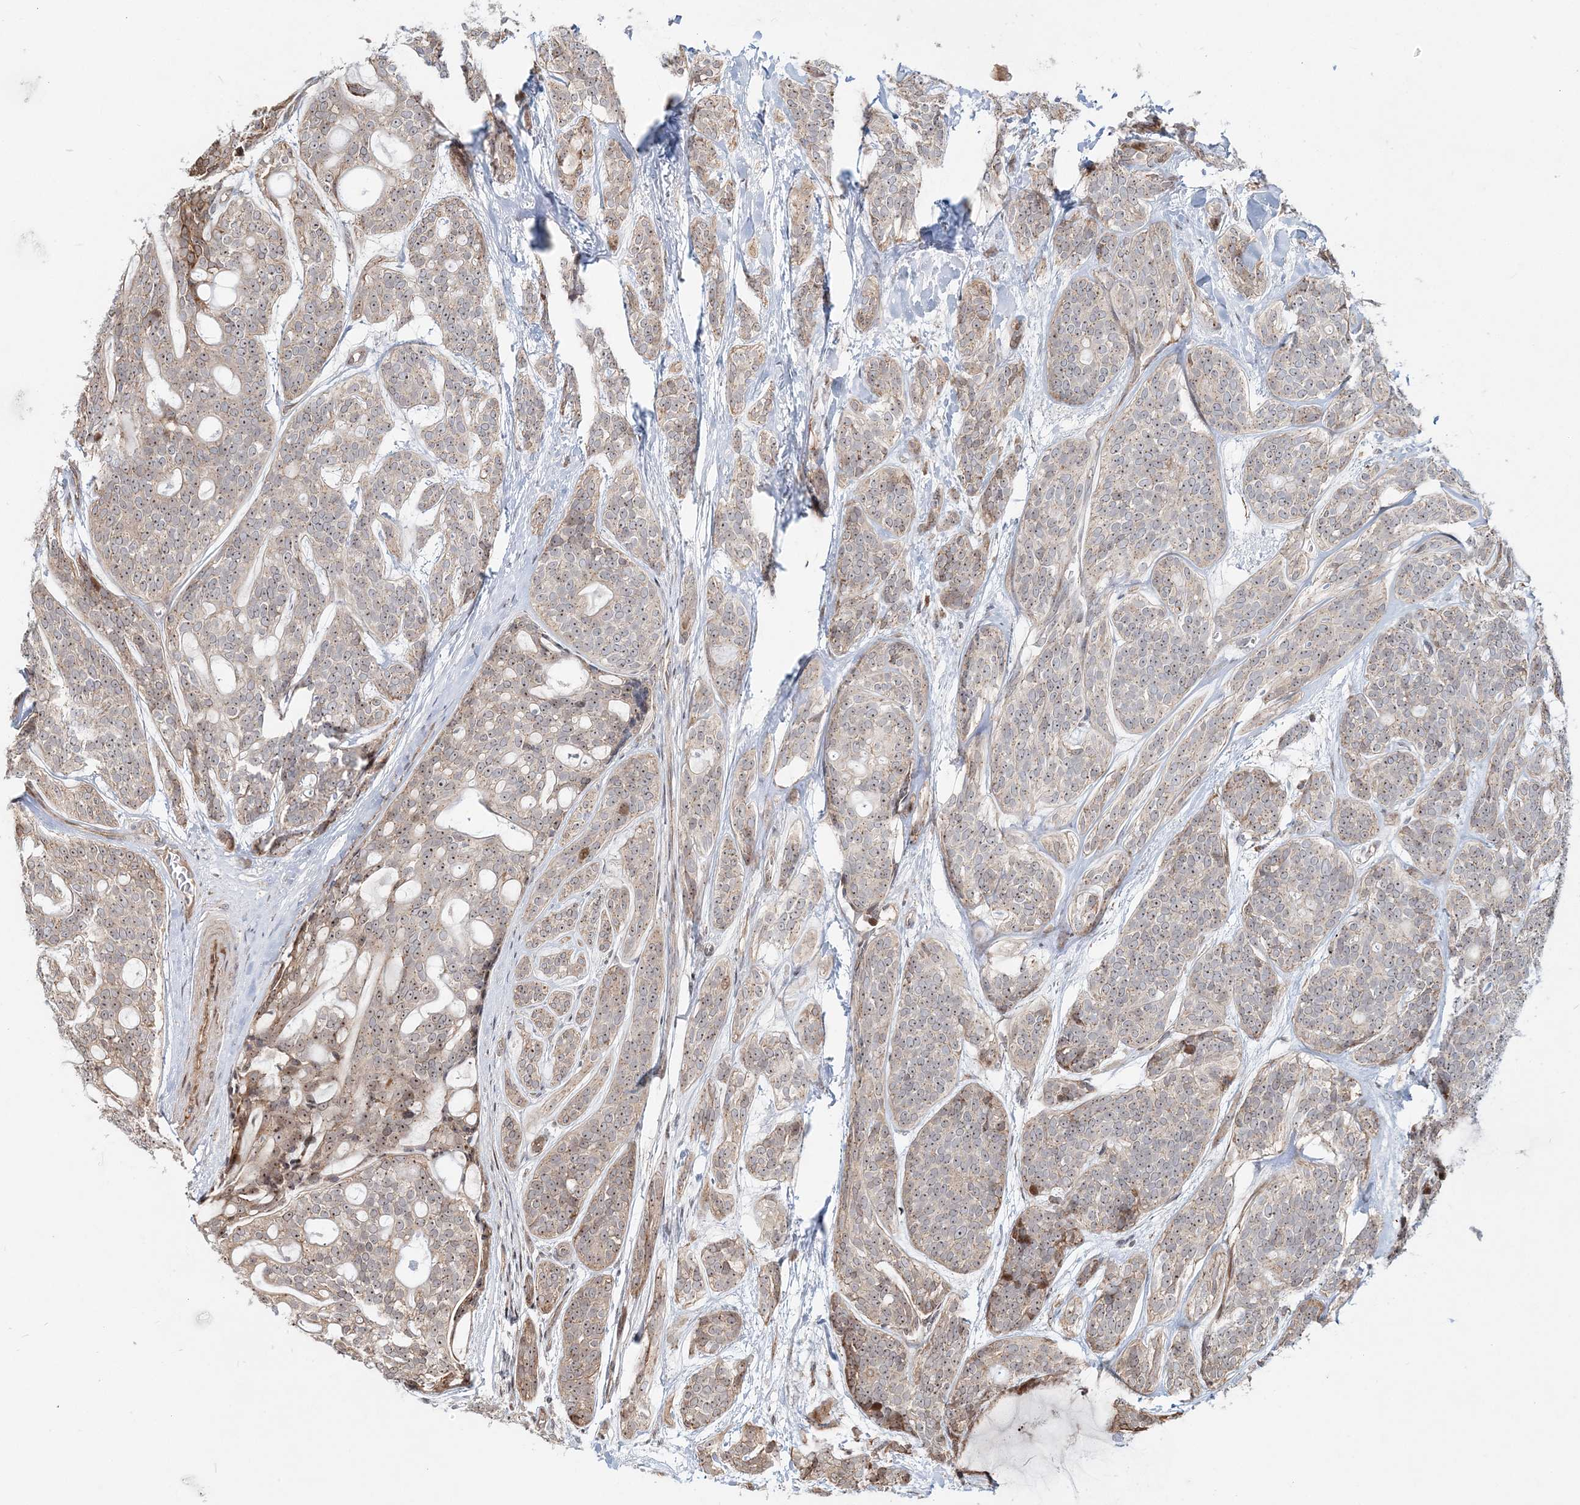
{"staining": {"intensity": "weak", "quantity": ">75%", "location": "nuclear"}, "tissue": "head and neck cancer", "cell_type": "Tumor cells", "image_type": "cancer", "snomed": [{"axis": "morphology", "description": "Adenocarcinoma, NOS"}, {"axis": "topography", "description": "Head-Neck"}], "caption": "The immunohistochemical stain labels weak nuclear staining in tumor cells of adenocarcinoma (head and neck) tissue.", "gene": "CXXC5", "patient": {"sex": "male", "age": 66}}